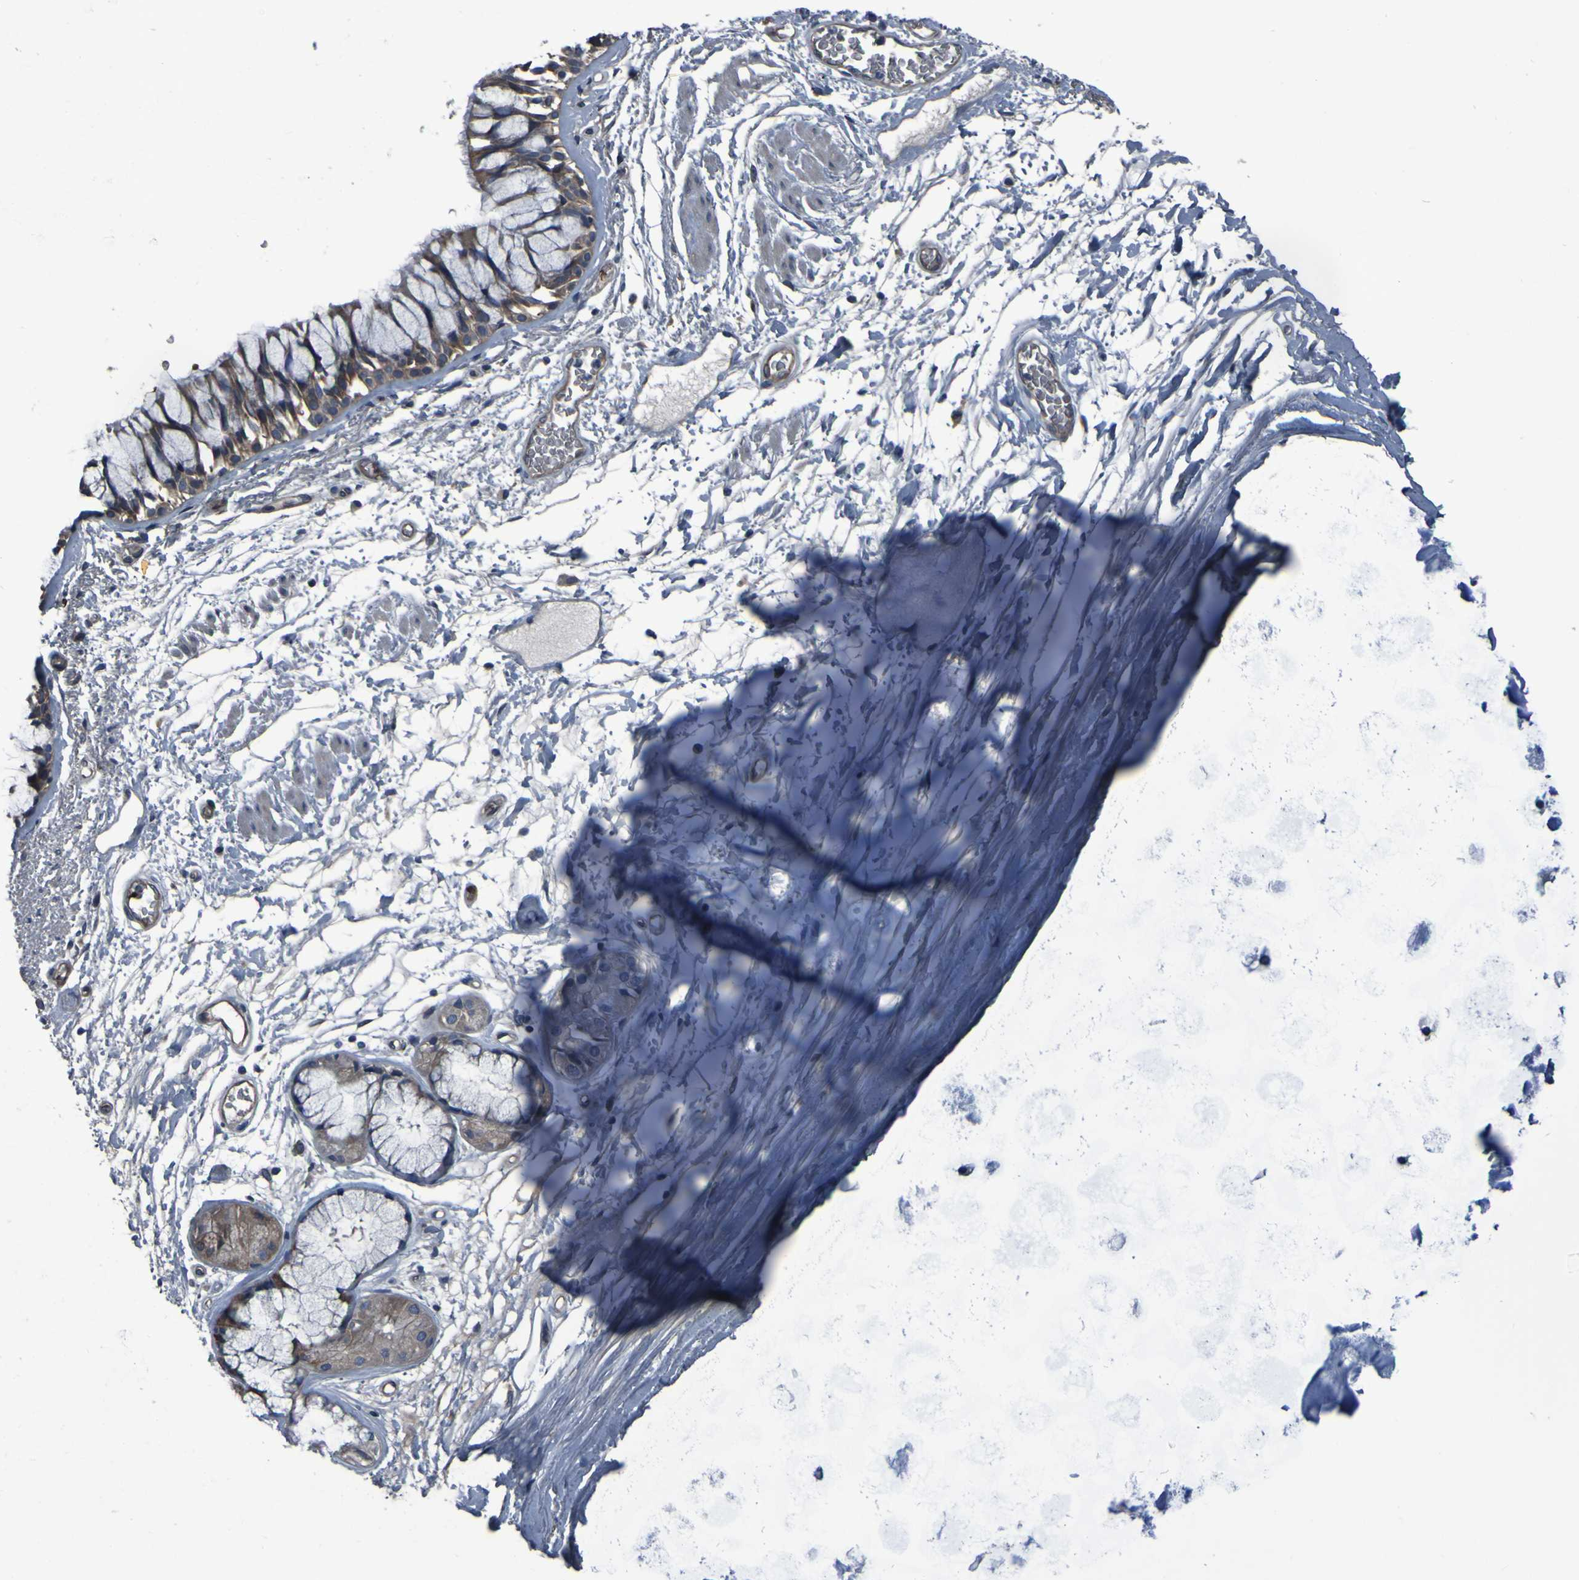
{"staining": {"intensity": "moderate", "quantity": ">75%", "location": "cytoplasmic/membranous"}, "tissue": "bronchus", "cell_type": "Respiratory epithelial cells", "image_type": "normal", "snomed": [{"axis": "morphology", "description": "Normal tissue, NOS"}, {"axis": "topography", "description": "Bronchus"}], "caption": "IHC of benign bronchus displays medium levels of moderate cytoplasmic/membranous positivity in about >75% of respiratory epithelial cells. The protein is stained brown, and the nuclei are stained in blue (DAB IHC with brightfield microscopy, high magnification).", "gene": "GRAMD1A", "patient": {"sex": "male", "age": 66}}